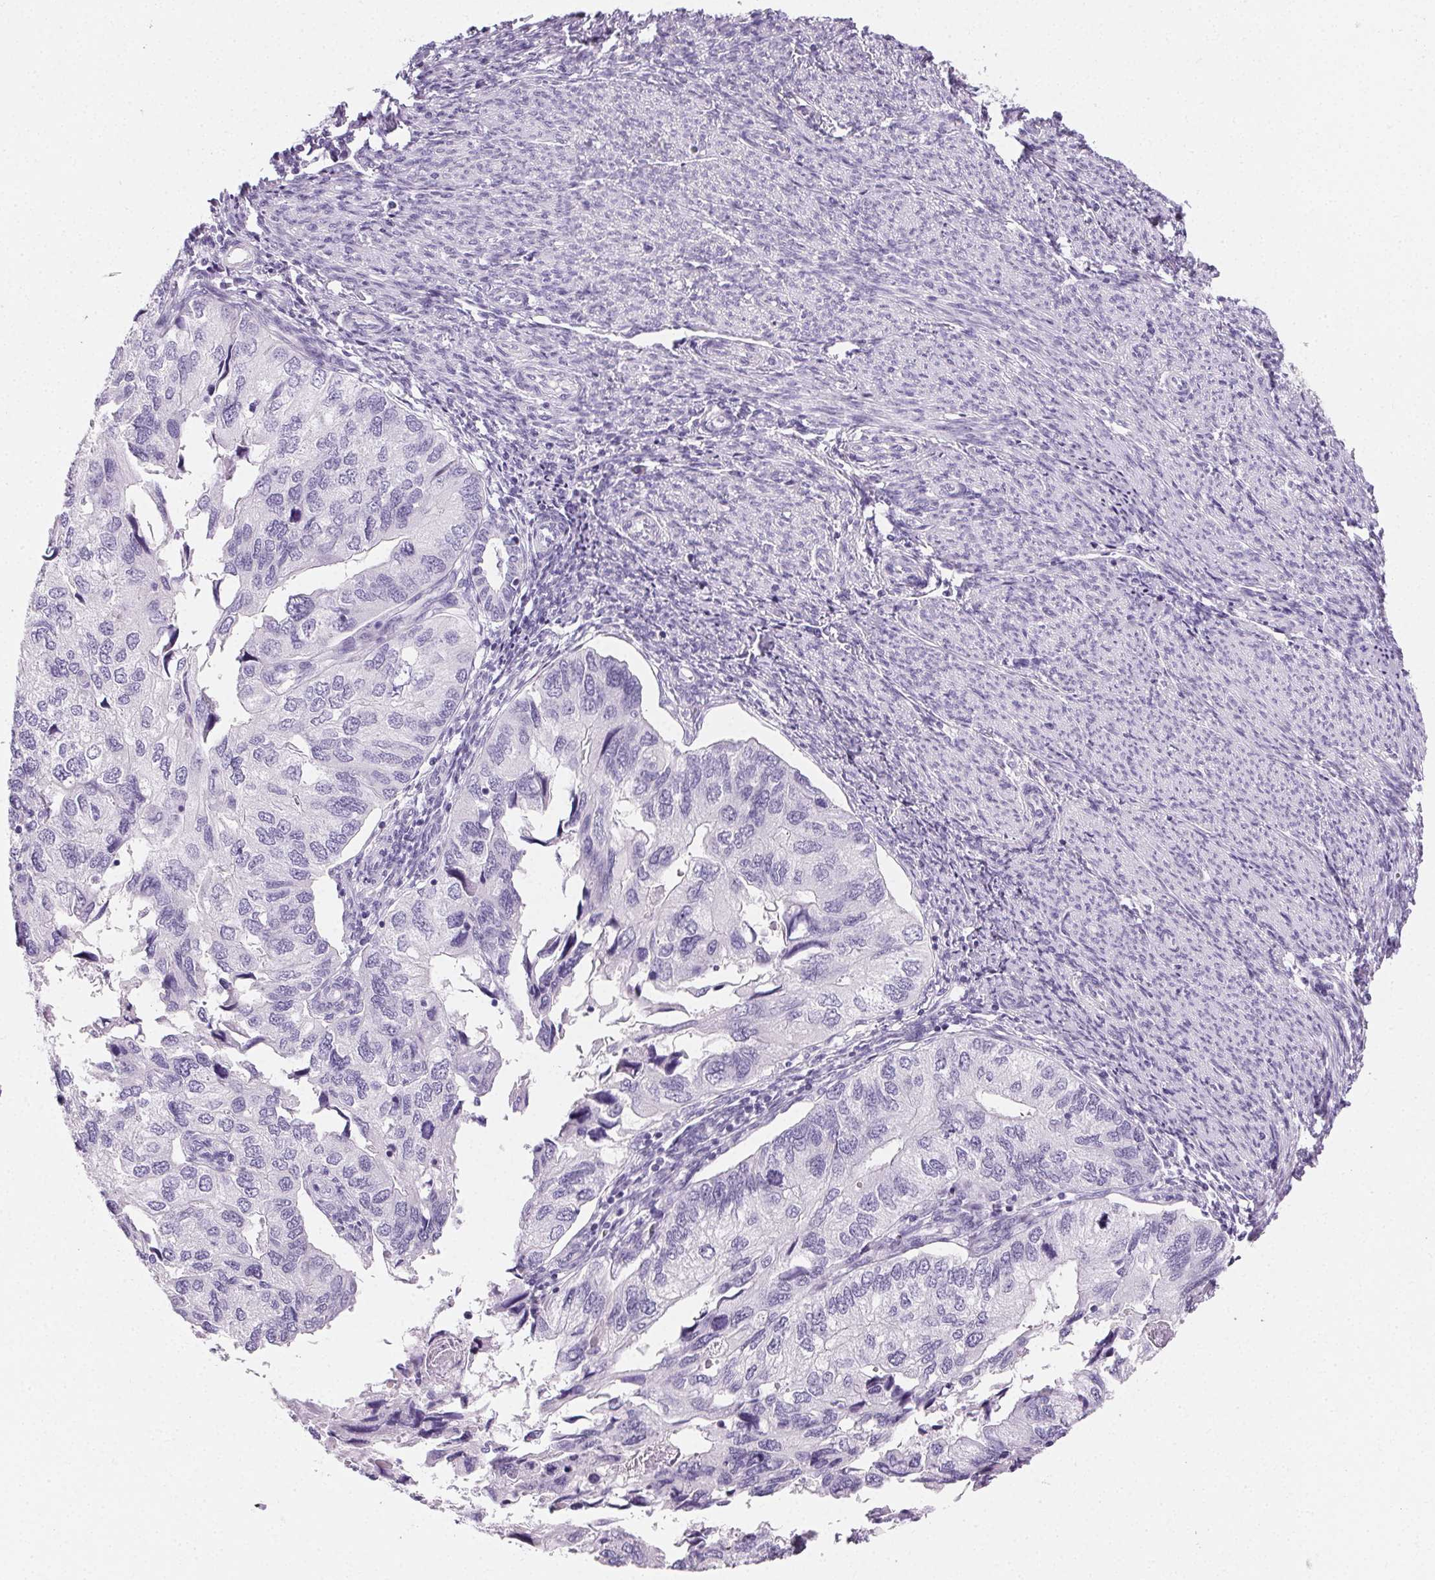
{"staining": {"intensity": "negative", "quantity": "none", "location": "none"}, "tissue": "endometrial cancer", "cell_type": "Tumor cells", "image_type": "cancer", "snomed": [{"axis": "morphology", "description": "Carcinoma, NOS"}, {"axis": "topography", "description": "Uterus"}], "caption": "Immunohistochemistry (IHC) photomicrograph of human endometrial cancer (carcinoma) stained for a protein (brown), which reveals no staining in tumor cells.", "gene": "PRSS3", "patient": {"sex": "female", "age": 76}}